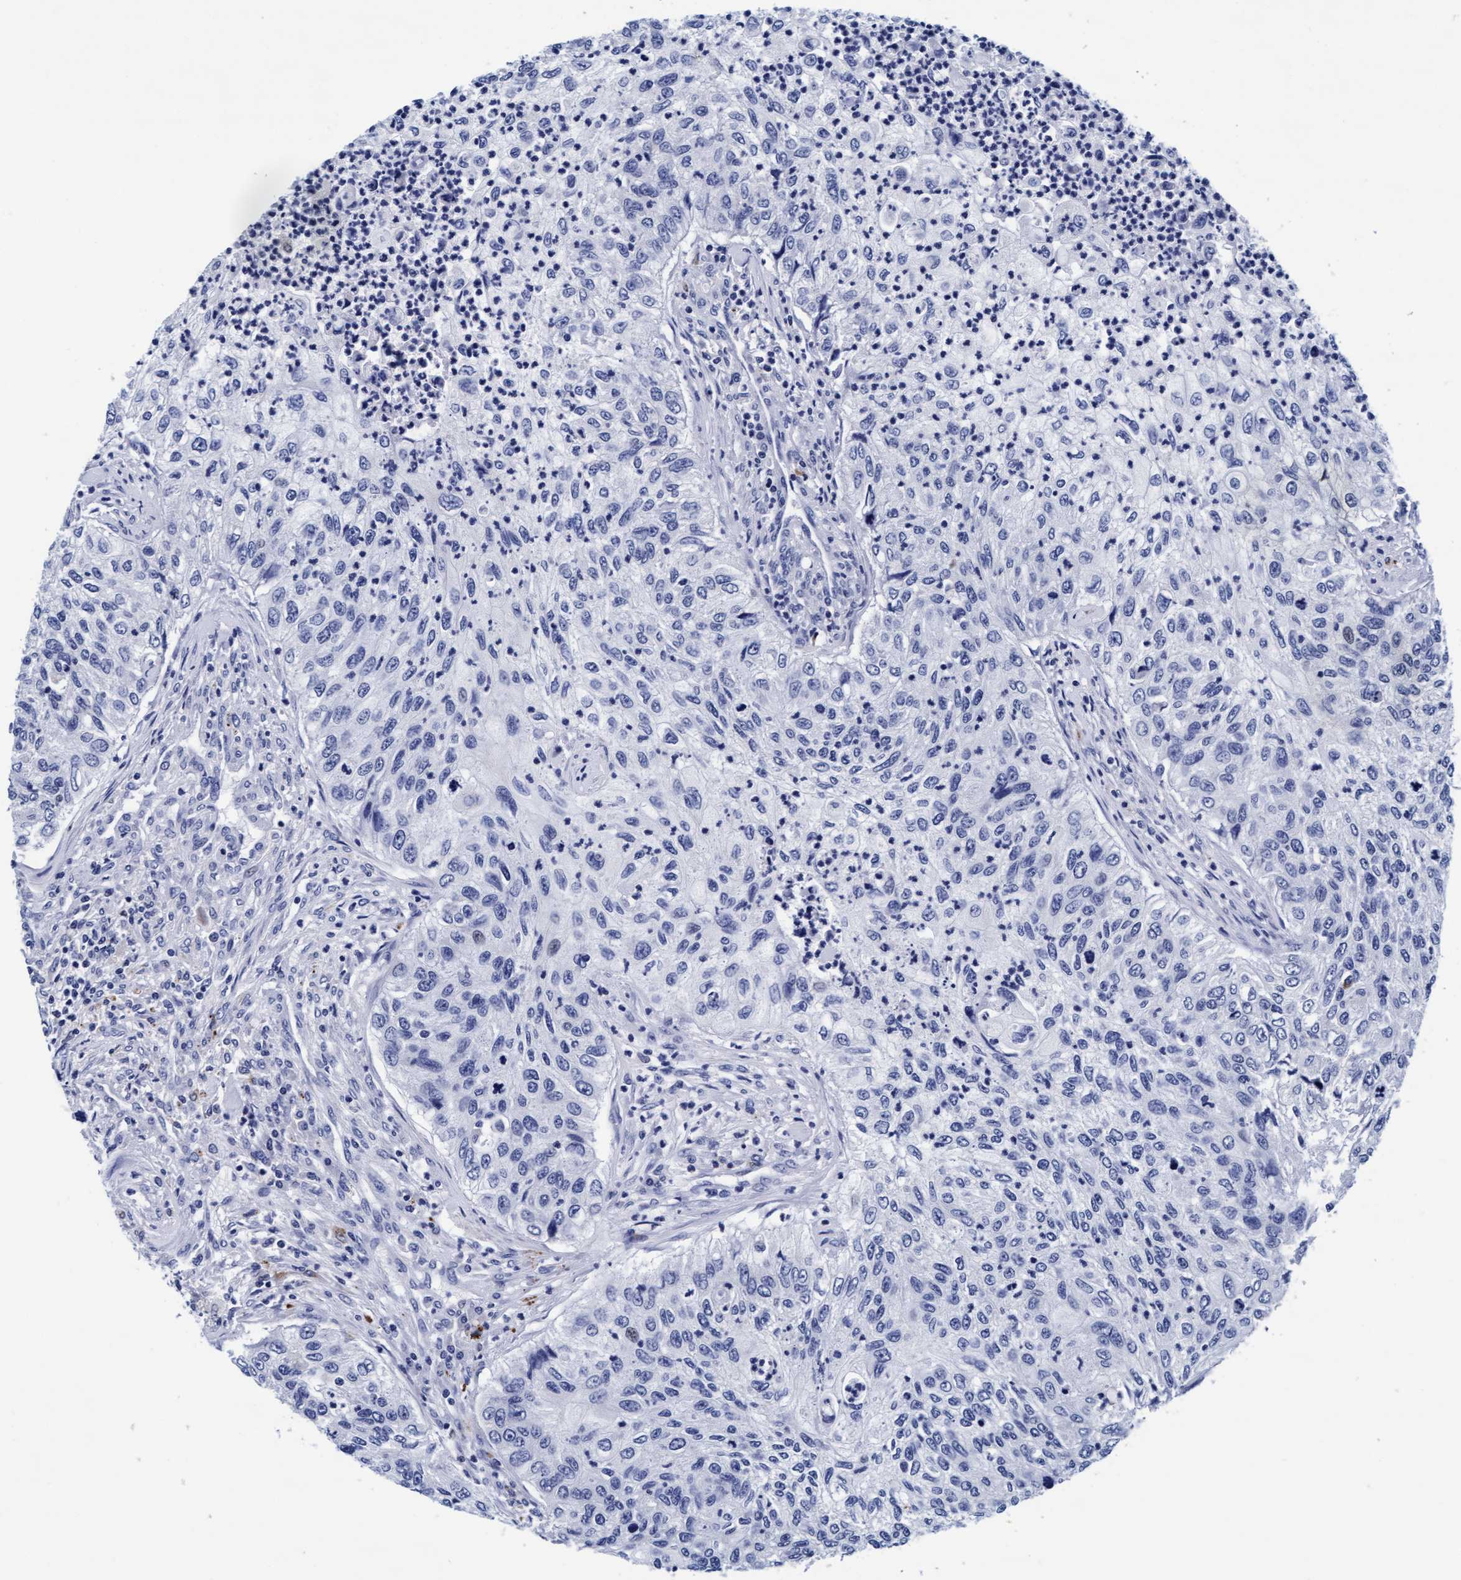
{"staining": {"intensity": "negative", "quantity": "none", "location": "none"}, "tissue": "urothelial cancer", "cell_type": "Tumor cells", "image_type": "cancer", "snomed": [{"axis": "morphology", "description": "Urothelial carcinoma, High grade"}, {"axis": "topography", "description": "Urinary bladder"}], "caption": "IHC histopathology image of neoplastic tissue: urothelial cancer stained with DAB shows no significant protein expression in tumor cells.", "gene": "ARSG", "patient": {"sex": "female", "age": 60}}